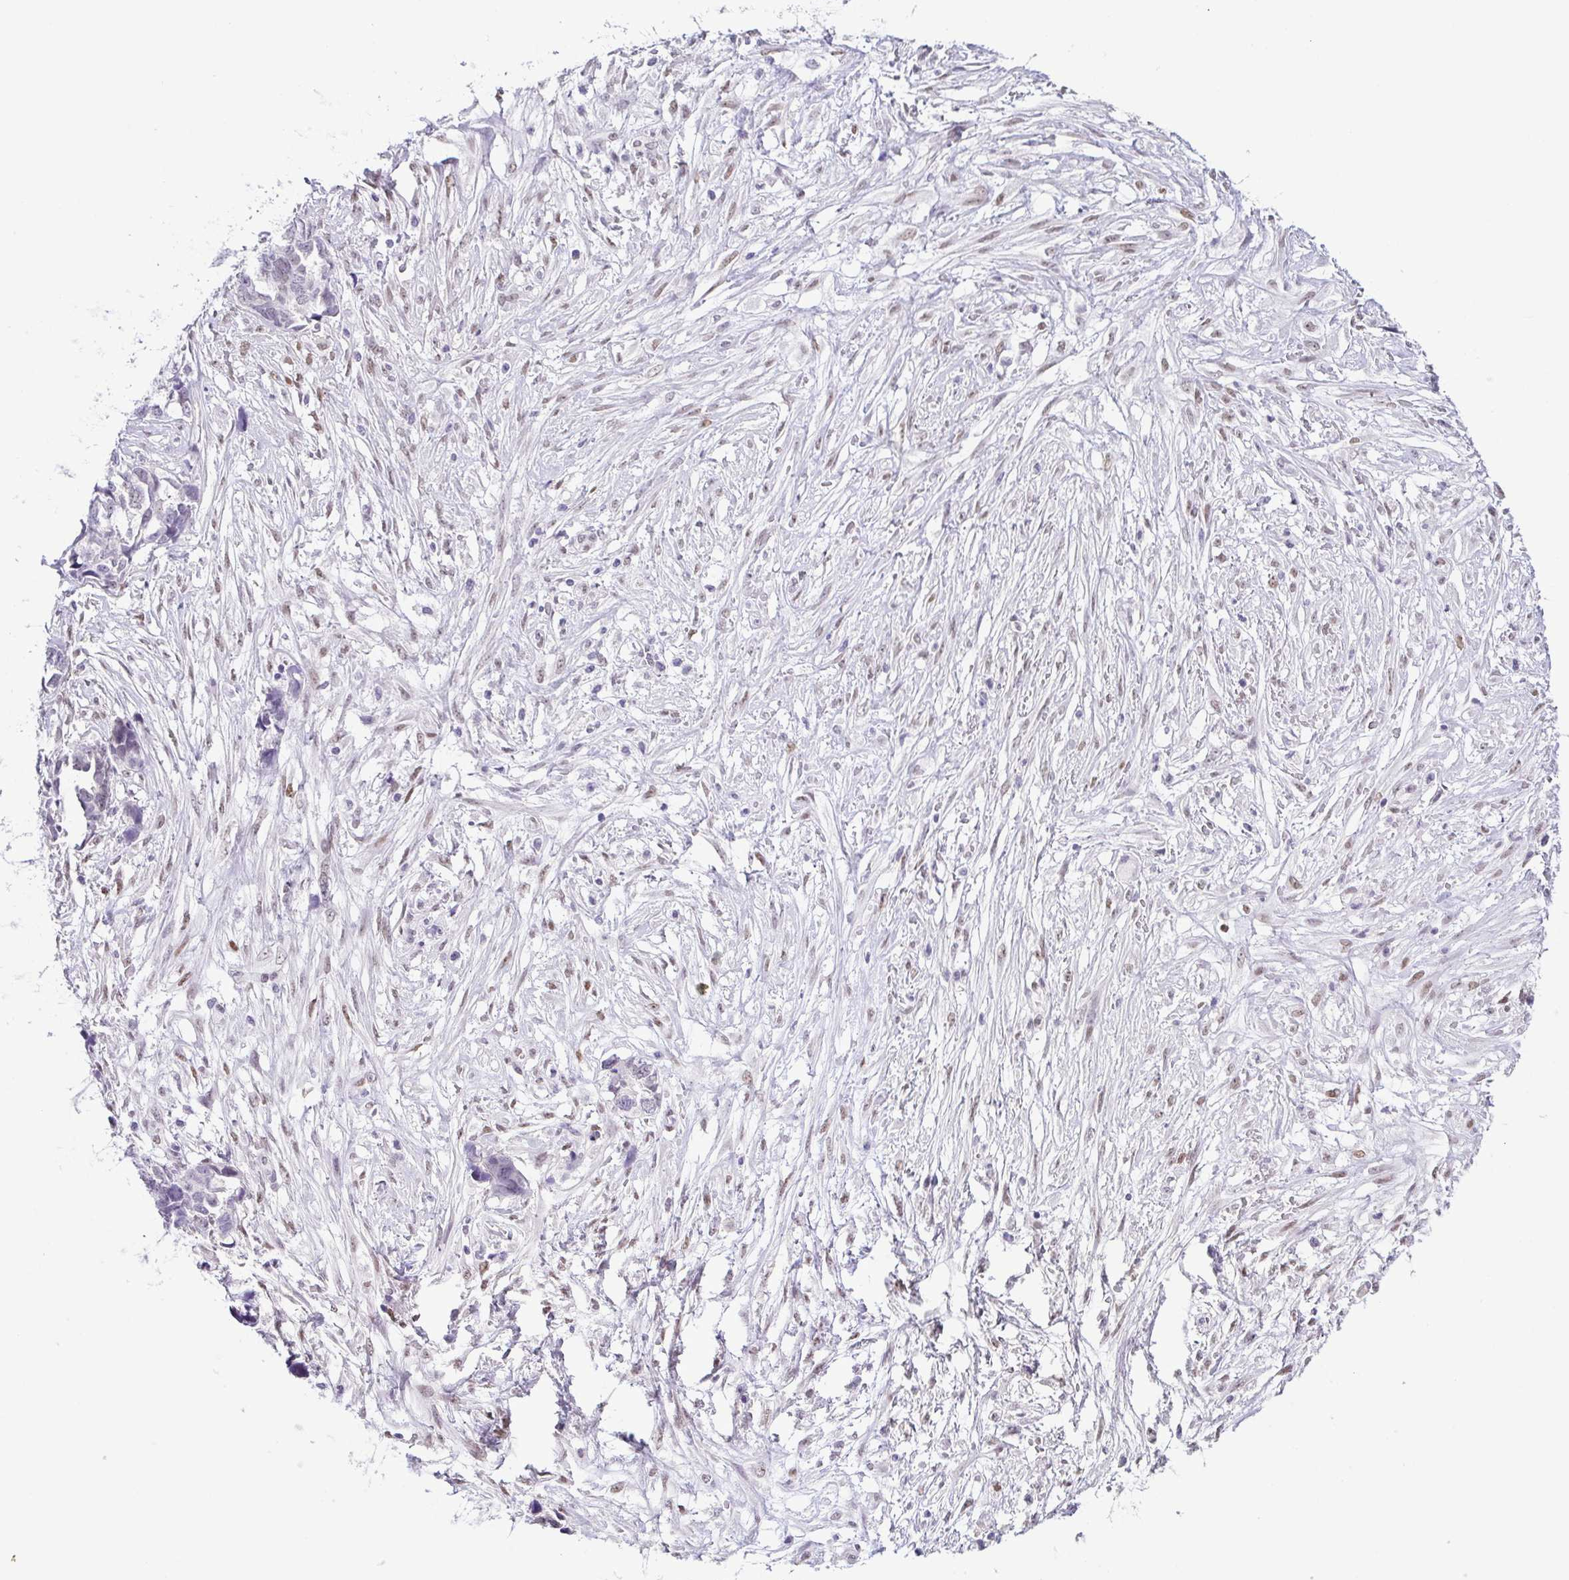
{"staining": {"intensity": "negative", "quantity": "none", "location": "none"}, "tissue": "ovarian cancer", "cell_type": "Tumor cells", "image_type": "cancer", "snomed": [{"axis": "morphology", "description": "Cystadenocarcinoma, serous, NOS"}, {"axis": "topography", "description": "Ovary"}], "caption": "Immunohistochemical staining of human serous cystadenocarcinoma (ovarian) reveals no significant staining in tumor cells.", "gene": "TCF3", "patient": {"sex": "female", "age": 69}}